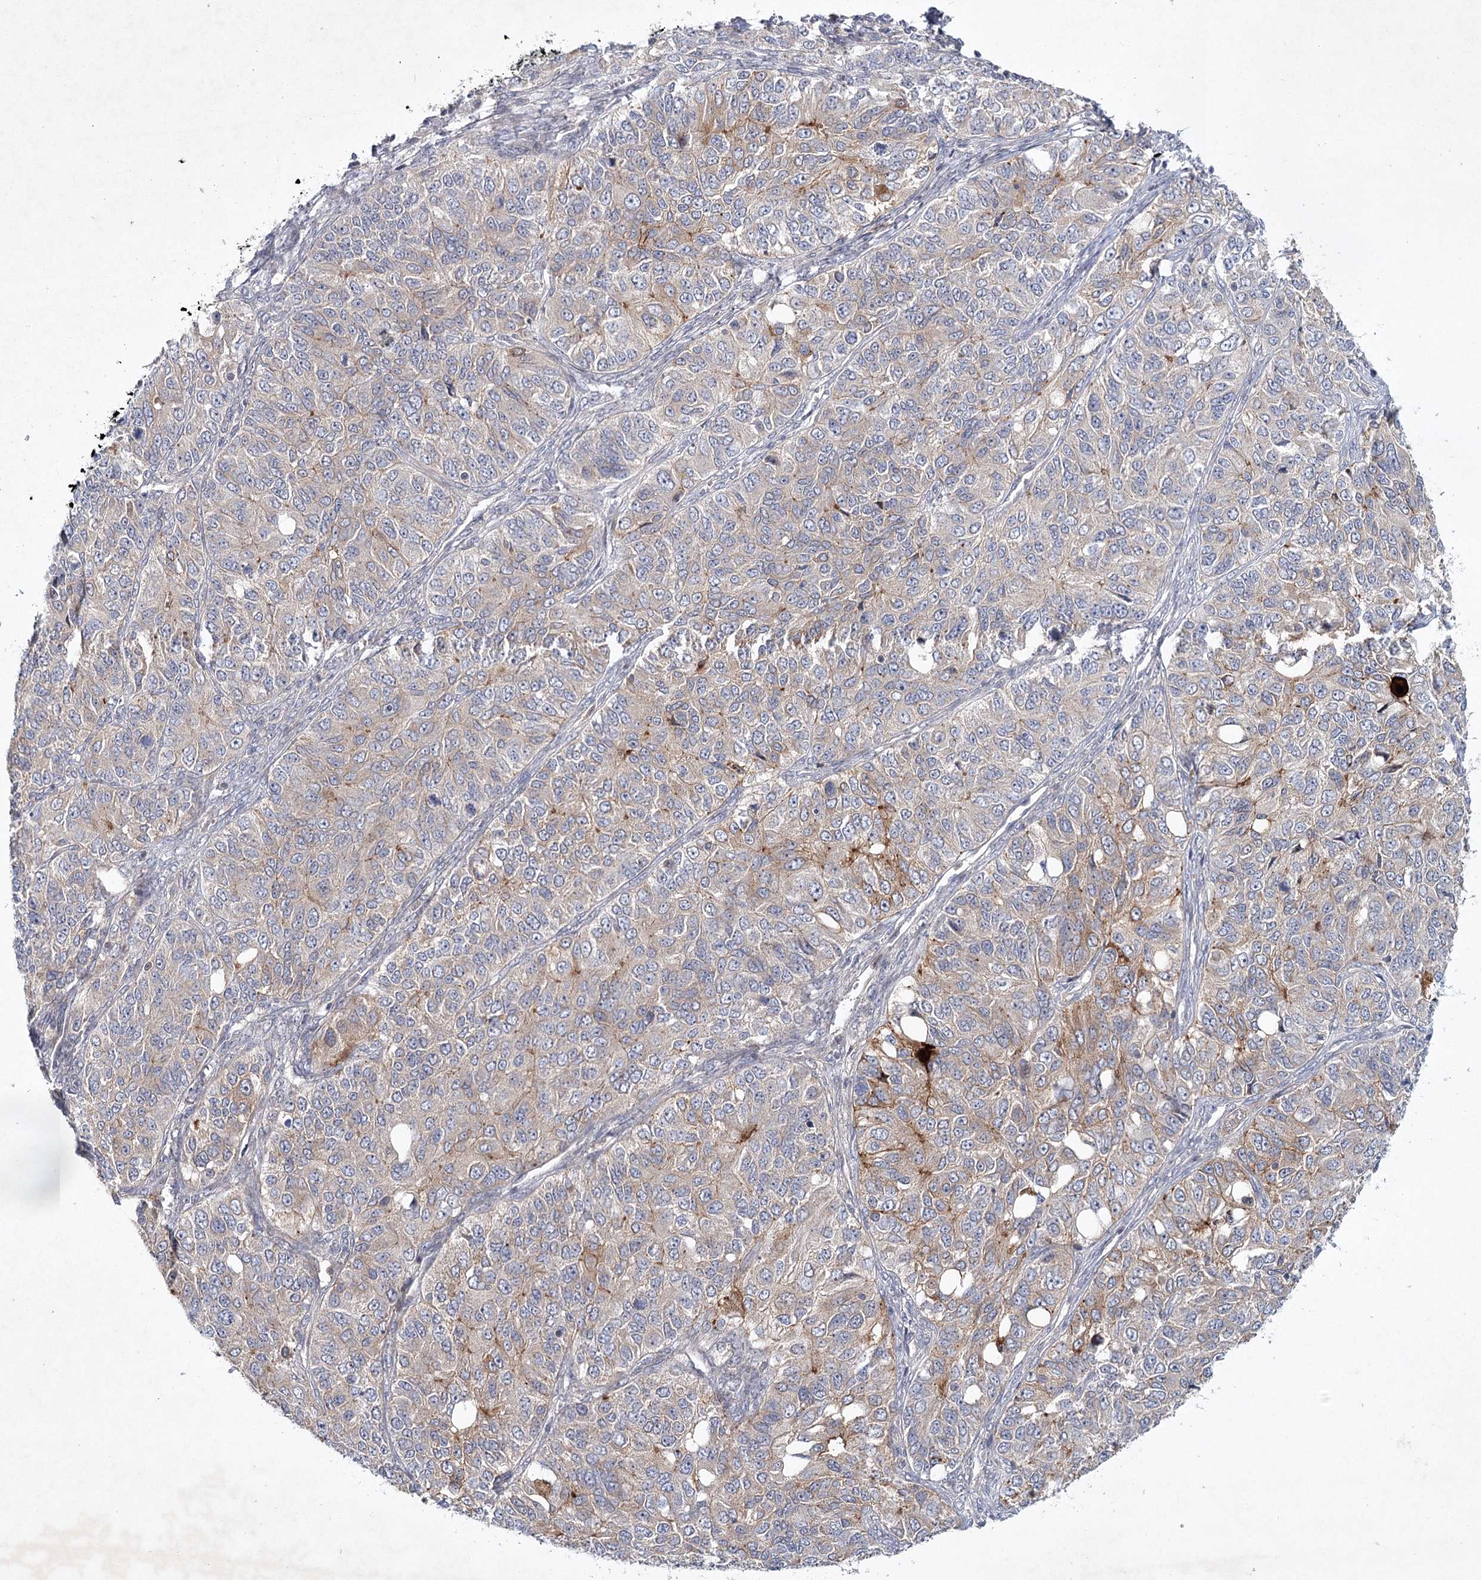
{"staining": {"intensity": "weak", "quantity": "25%-75%", "location": "cytoplasmic/membranous"}, "tissue": "ovarian cancer", "cell_type": "Tumor cells", "image_type": "cancer", "snomed": [{"axis": "morphology", "description": "Carcinoma, endometroid"}, {"axis": "topography", "description": "Ovary"}], "caption": "Immunohistochemical staining of human ovarian cancer (endometroid carcinoma) shows low levels of weak cytoplasmic/membranous protein expression in approximately 25%-75% of tumor cells.", "gene": "MAP3K13", "patient": {"sex": "female", "age": 51}}